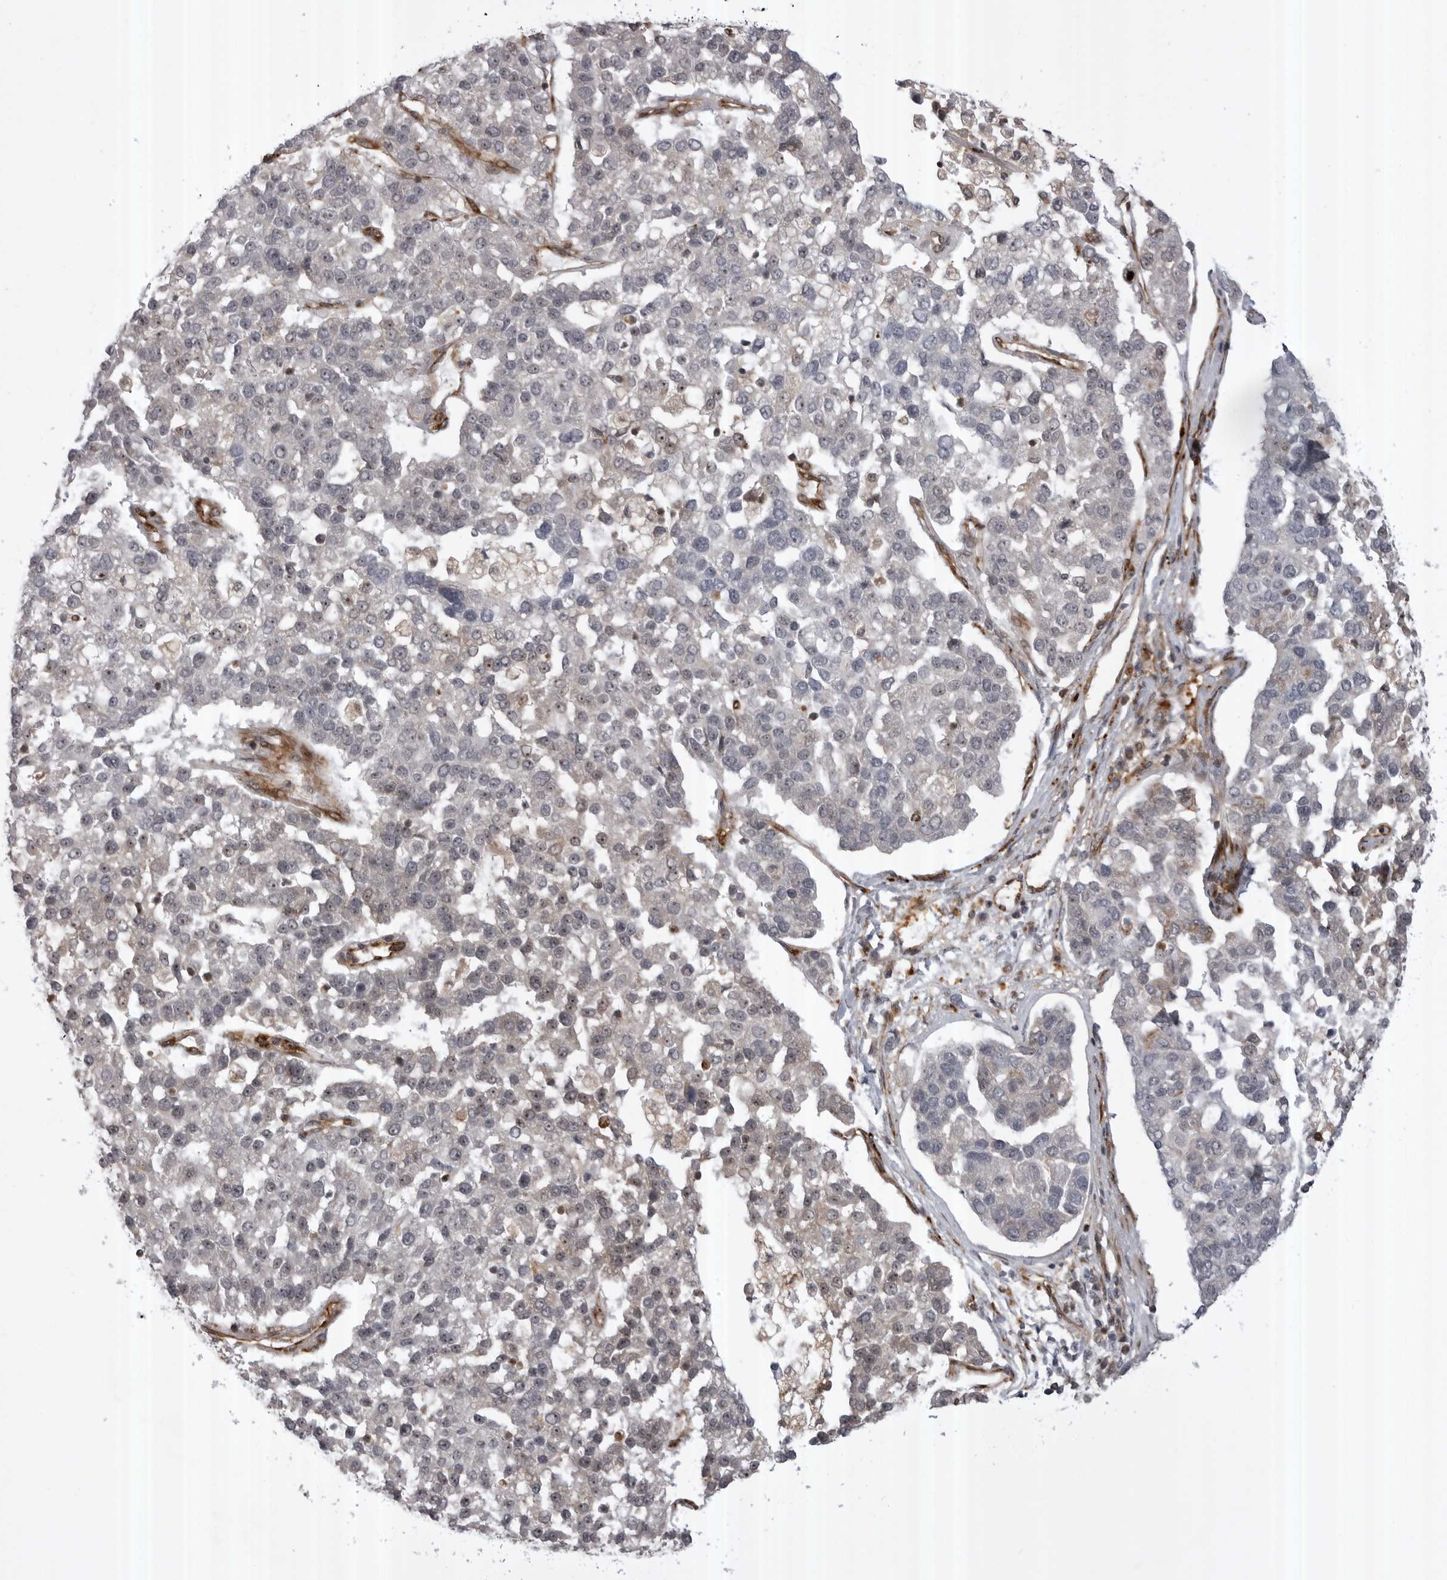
{"staining": {"intensity": "negative", "quantity": "none", "location": "none"}, "tissue": "pancreatic cancer", "cell_type": "Tumor cells", "image_type": "cancer", "snomed": [{"axis": "morphology", "description": "Adenocarcinoma, NOS"}, {"axis": "topography", "description": "Pancreas"}], "caption": "High magnification brightfield microscopy of adenocarcinoma (pancreatic) stained with DAB (3,3'-diaminobenzidine) (brown) and counterstained with hematoxylin (blue): tumor cells show no significant positivity.", "gene": "ABL1", "patient": {"sex": "female", "age": 61}}